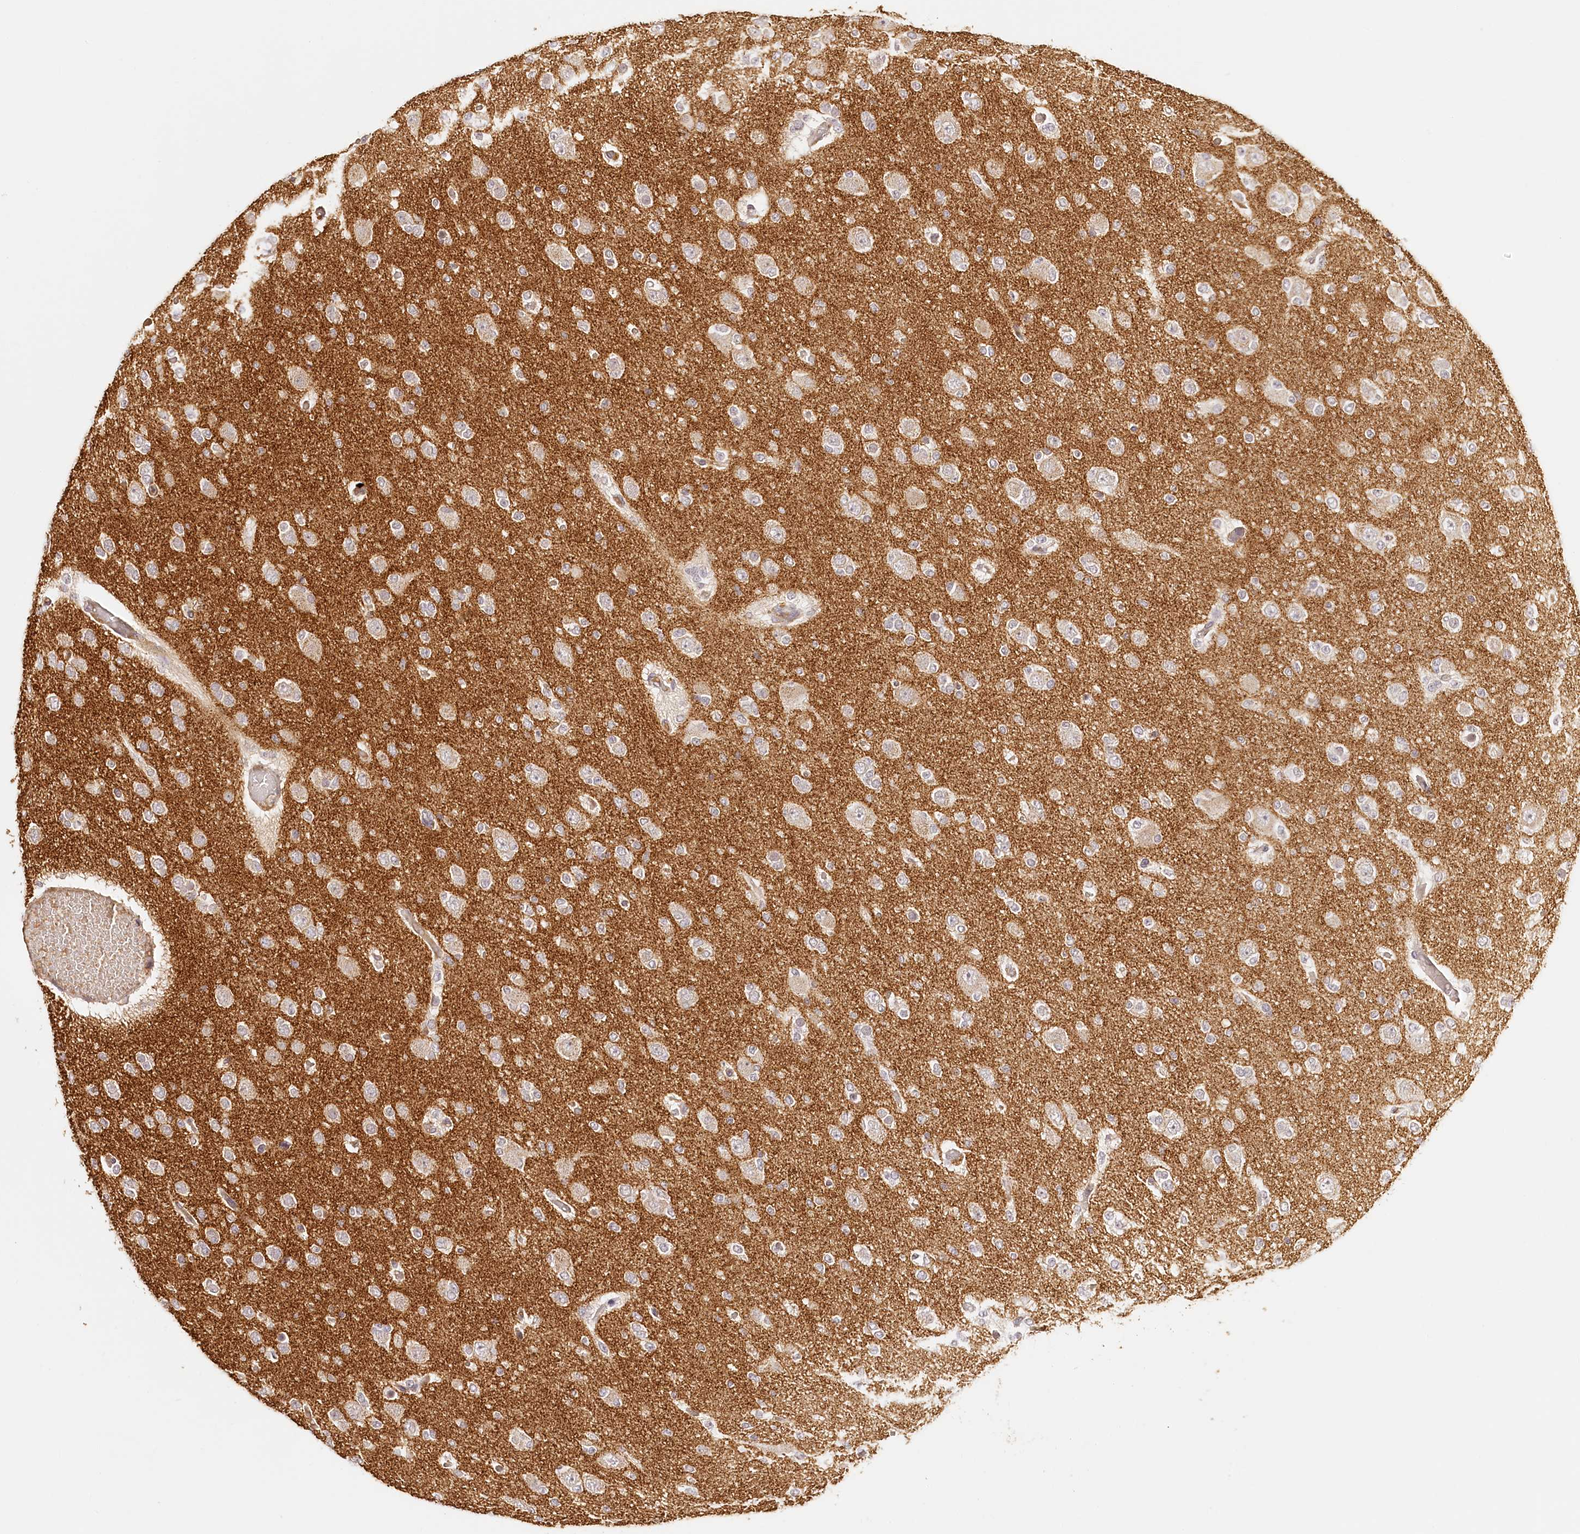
{"staining": {"intensity": "negative", "quantity": "none", "location": "none"}, "tissue": "glioma", "cell_type": "Tumor cells", "image_type": "cancer", "snomed": [{"axis": "morphology", "description": "Glioma, malignant, Low grade"}, {"axis": "topography", "description": "Brain"}], "caption": "Tumor cells are negative for protein expression in human glioma.", "gene": "SYNGR1", "patient": {"sex": "female", "age": 22}}